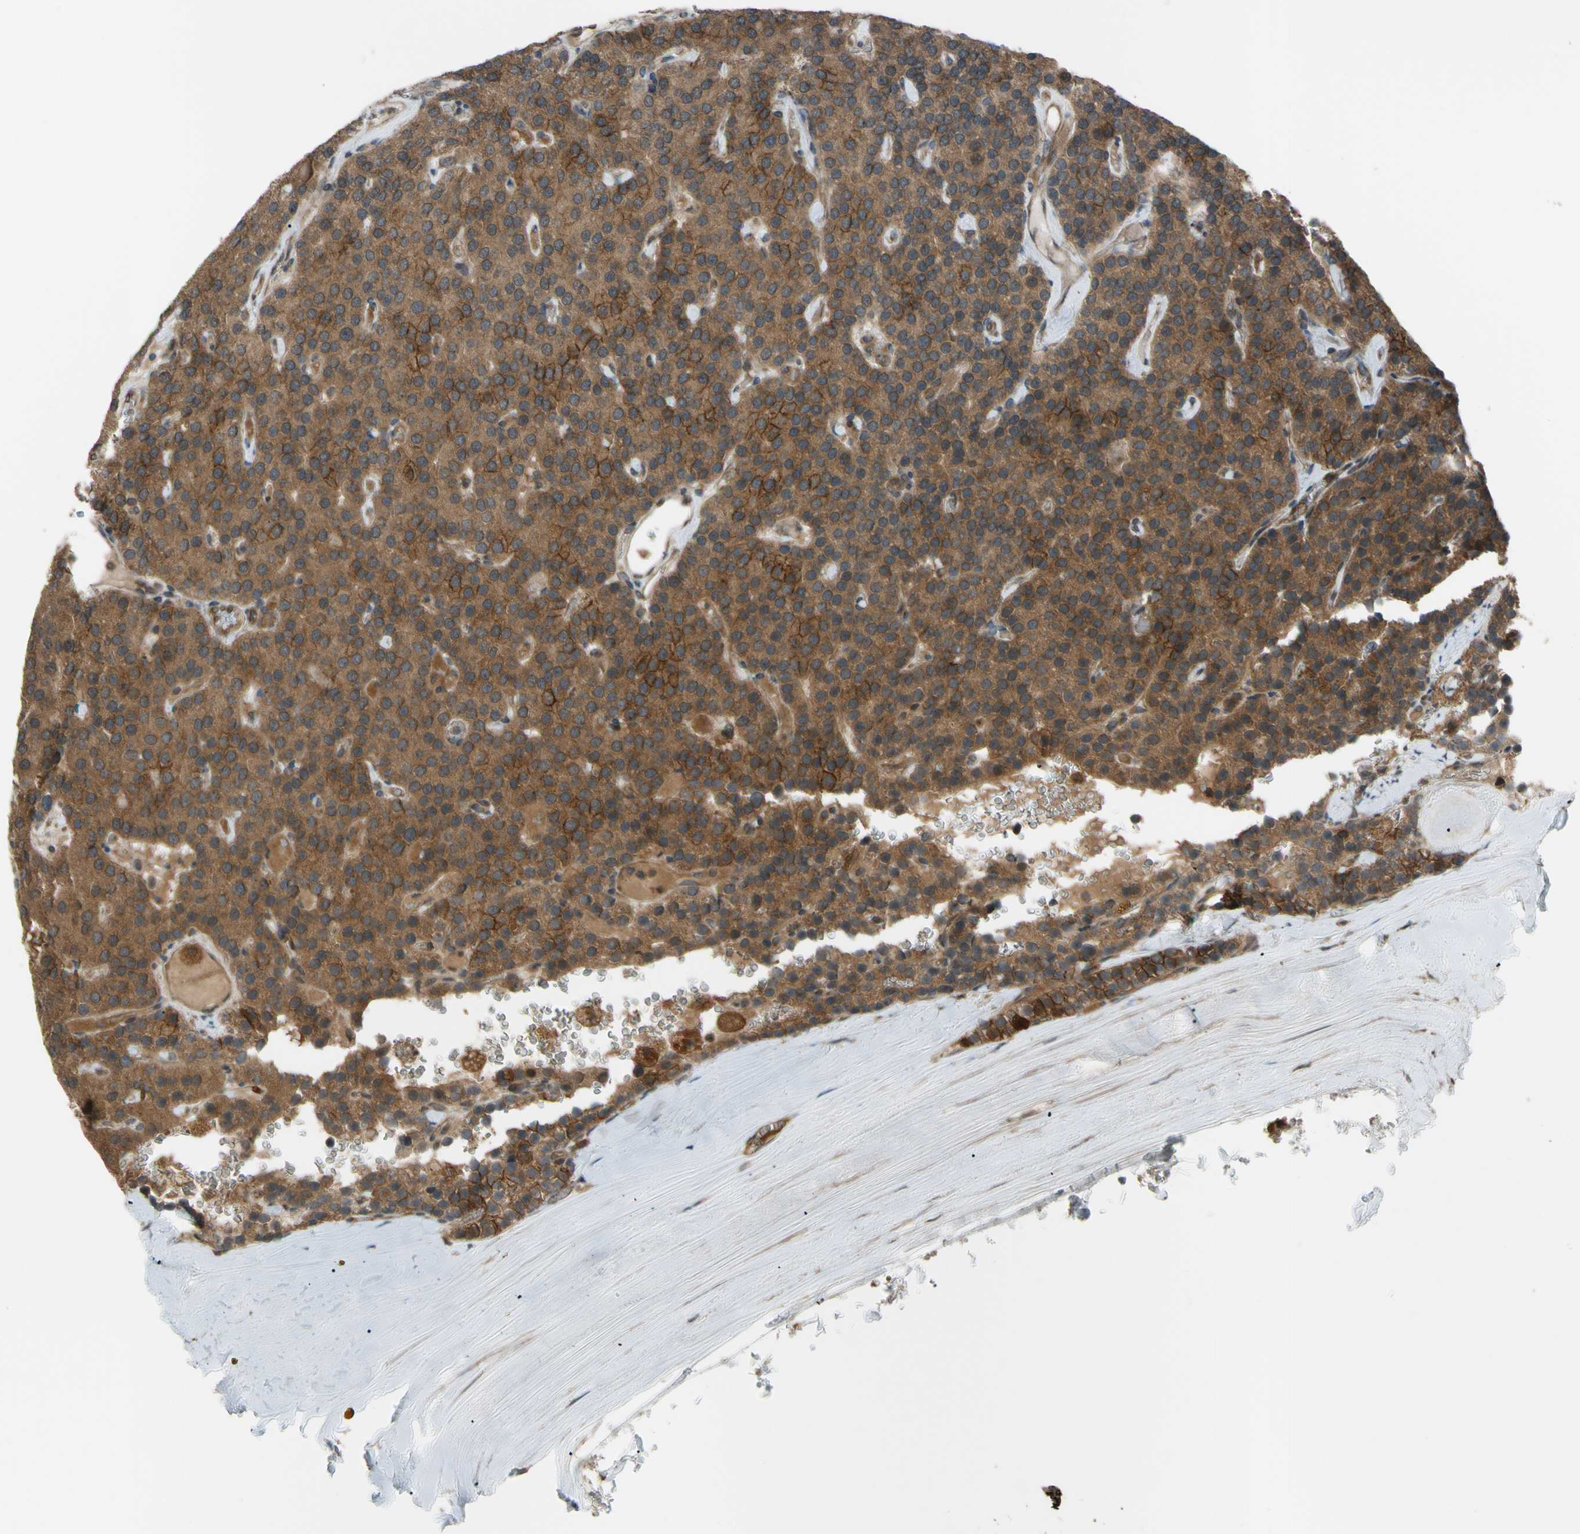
{"staining": {"intensity": "moderate", "quantity": ">75%", "location": "cytoplasmic/membranous,nuclear"}, "tissue": "parathyroid gland", "cell_type": "Glandular cells", "image_type": "normal", "snomed": [{"axis": "morphology", "description": "Normal tissue, NOS"}, {"axis": "morphology", "description": "Adenoma, NOS"}, {"axis": "topography", "description": "Parathyroid gland"}], "caption": "A micrograph of human parathyroid gland stained for a protein demonstrates moderate cytoplasmic/membranous,nuclear brown staining in glandular cells. (Brightfield microscopy of DAB IHC at high magnification).", "gene": "FLII", "patient": {"sex": "female", "age": 86}}